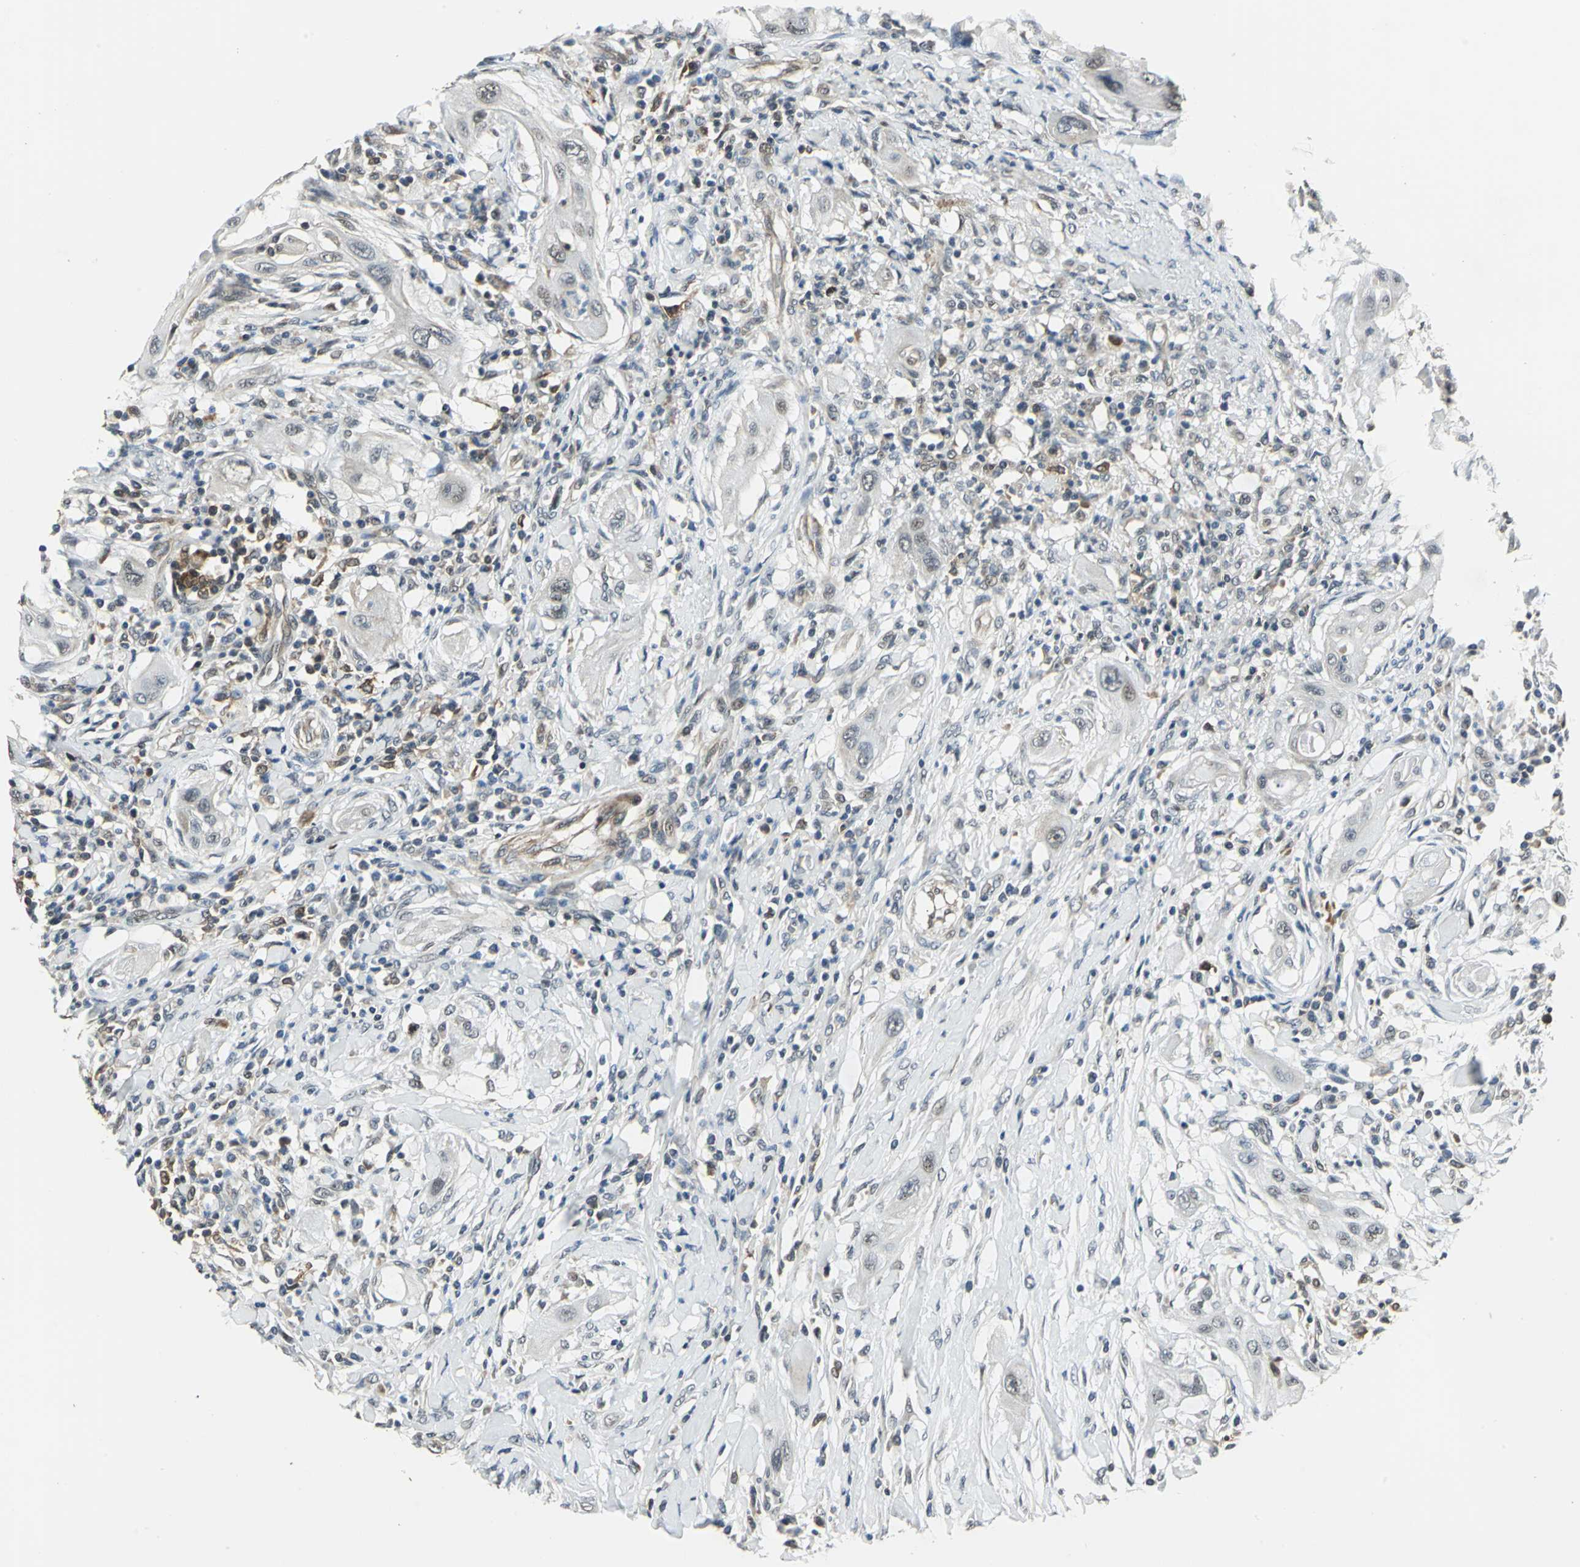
{"staining": {"intensity": "negative", "quantity": "none", "location": "none"}, "tissue": "lung cancer", "cell_type": "Tumor cells", "image_type": "cancer", "snomed": [{"axis": "morphology", "description": "Squamous cell carcinoma, NOS"}, {"axis": "topography", "description": "Lung"}], "caption": "A micrograph of lung squamous cell carcinoma stained for a protein demonstrates no brown staining in tumor cells. (DAB IHC visualized using brightfield microscopy, high magnification).", "gene": "PLAGL2", "patient": {"sex": "female", "age": 47}}